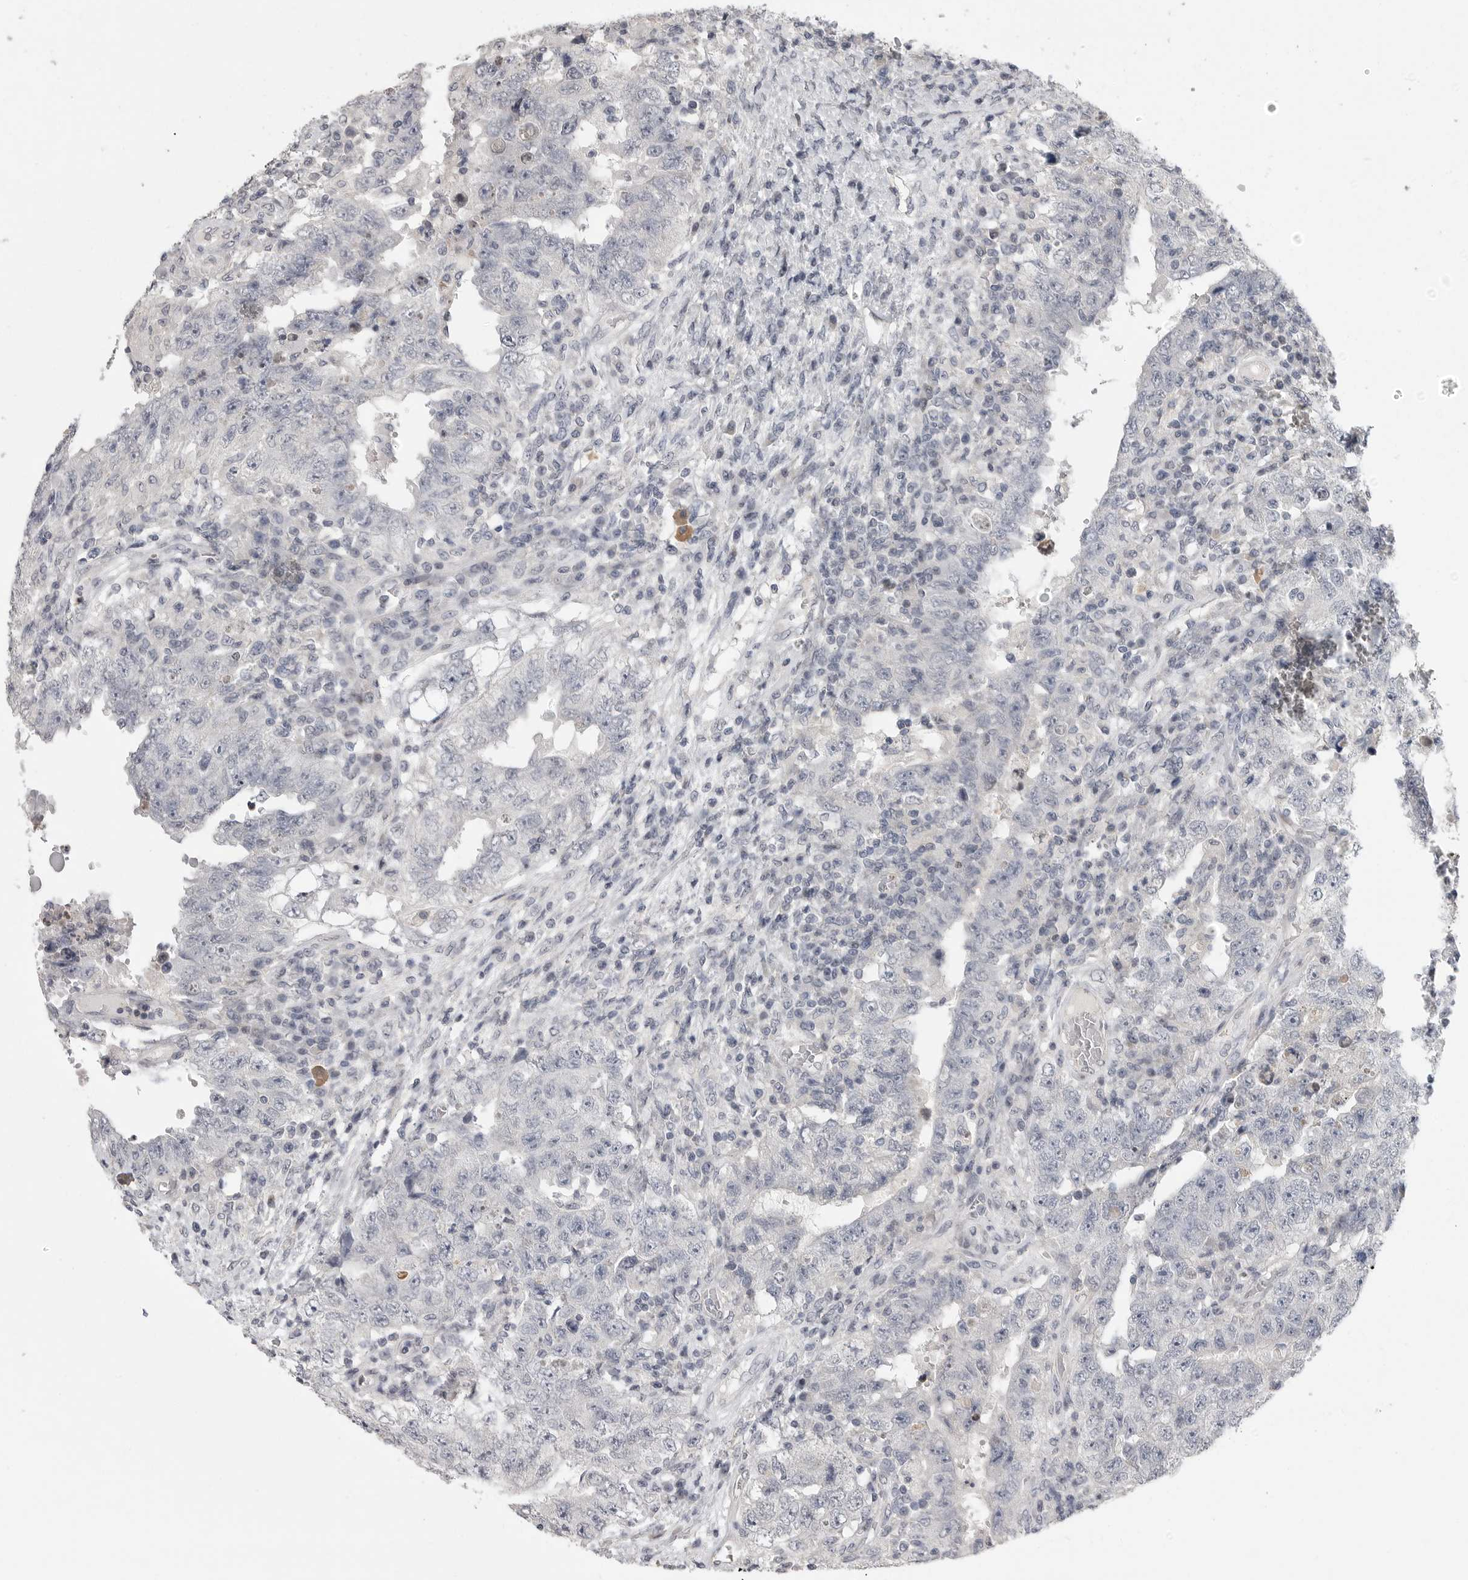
{"staining": {"intensity": "negative", "quantity": "none", "location": "none"}, "tissue": "testis cancer", "cell_type": "Tumor cells", "image_type": "cancer", "snomed": [{"axis": "morphology", "description": "Carcinoma, Embryonal, NOS"}, {"axis": "topography", "description": "Testis"}], "caption": "The histopathology image exhibits no significant positivity in tumor cells of testis cancer.", "gene": "FBXO43", "patient": {"sex": "male", "age": 26}}